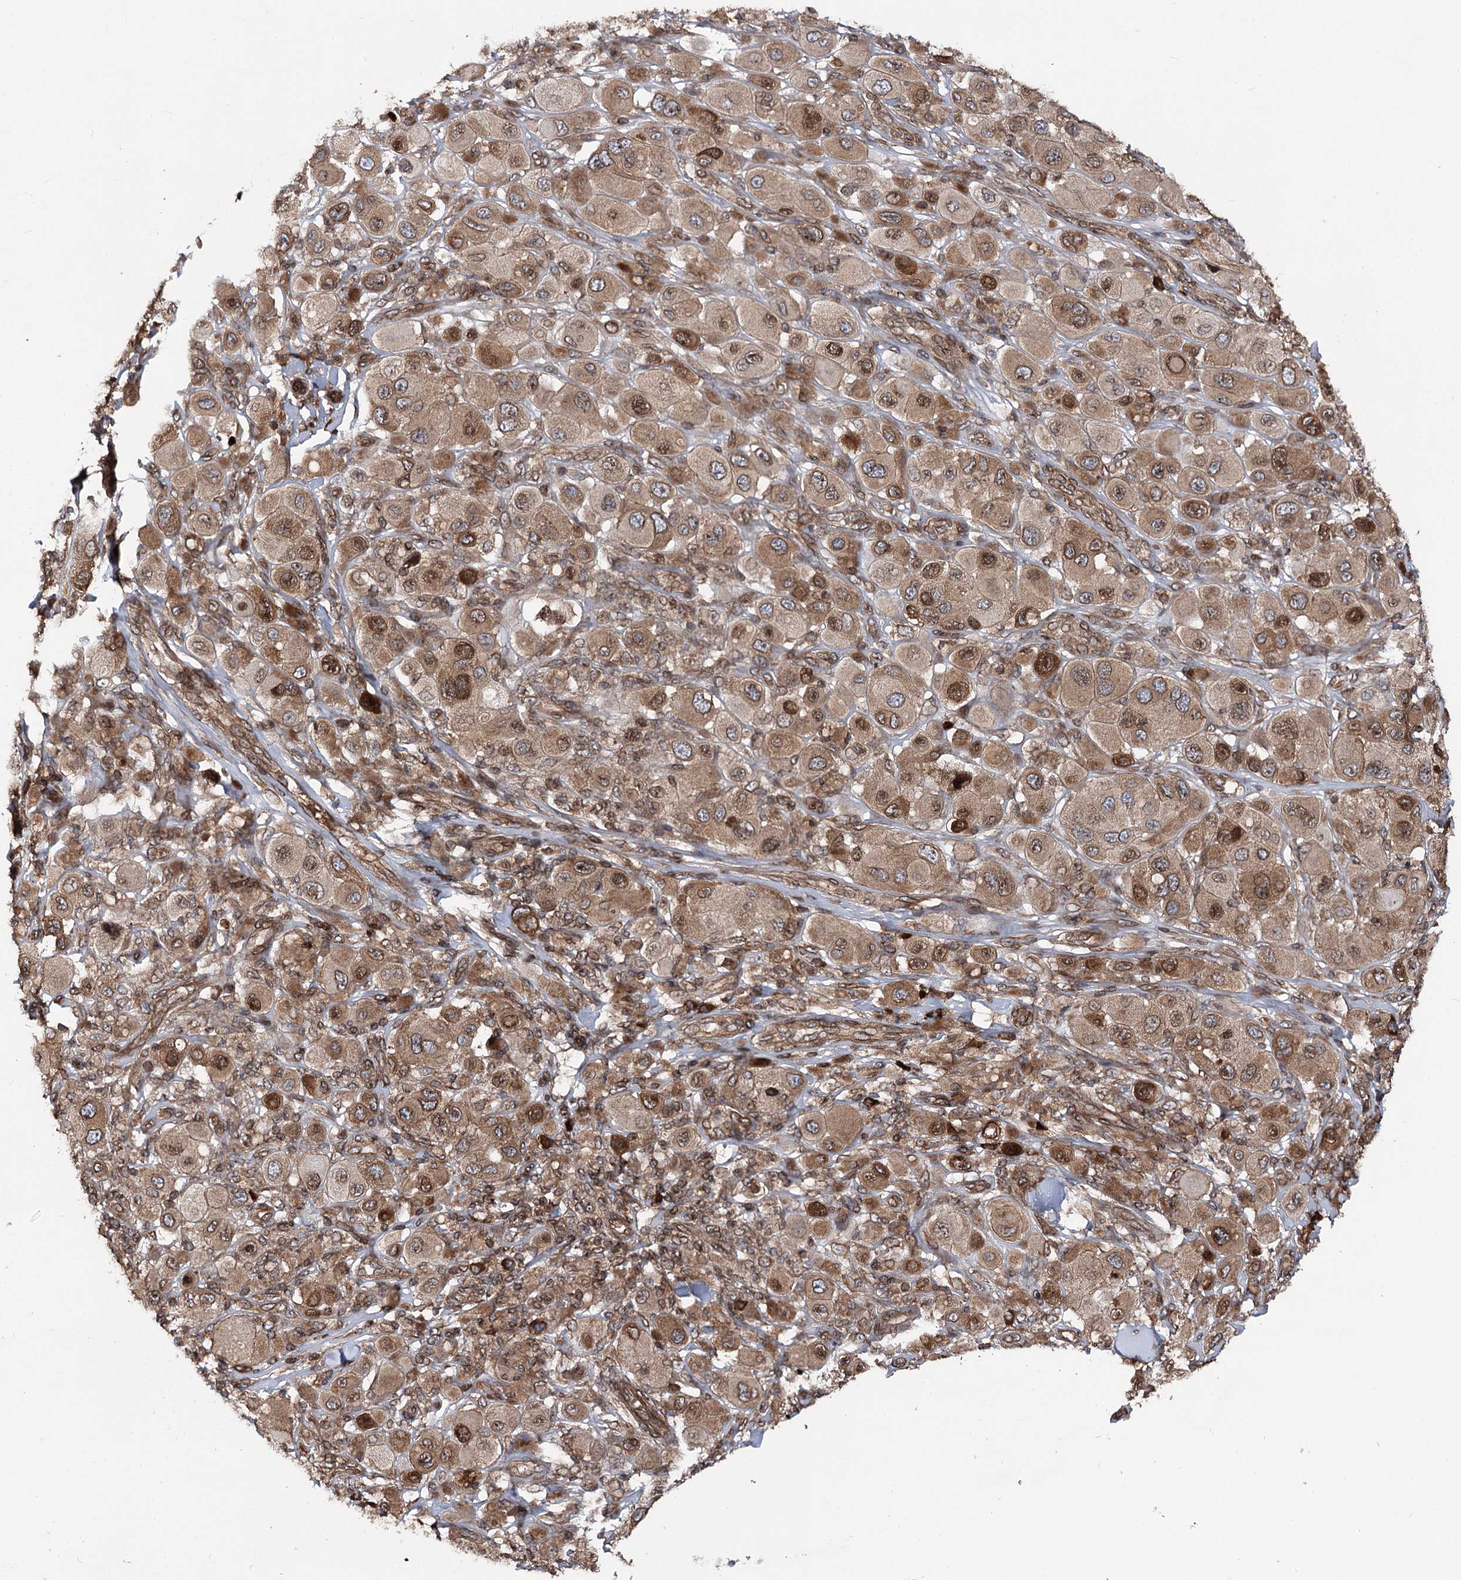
{"staining": {"intensity": "moderate", "quantity": ">75%", "location": "cytoplasmic/membranous,nuclear"}, "tissue": "melanoma", "cell_type": "Tumor cells", "image_type": "cancer", "snomed": [{"axis": "morphology", "description": "Malignant melanoma, Metastatic site"}, {"axis": "topography", "description": "Skin"}], "caption": "Moderate cytoplasmic/membranous and nuclear protein positivity is appreciated in about >75% of tumor cells in malignant melanoma (metastatic site).", "gene": "FGFR1OP2", "patient": {"sex": "male", "age": 41}}